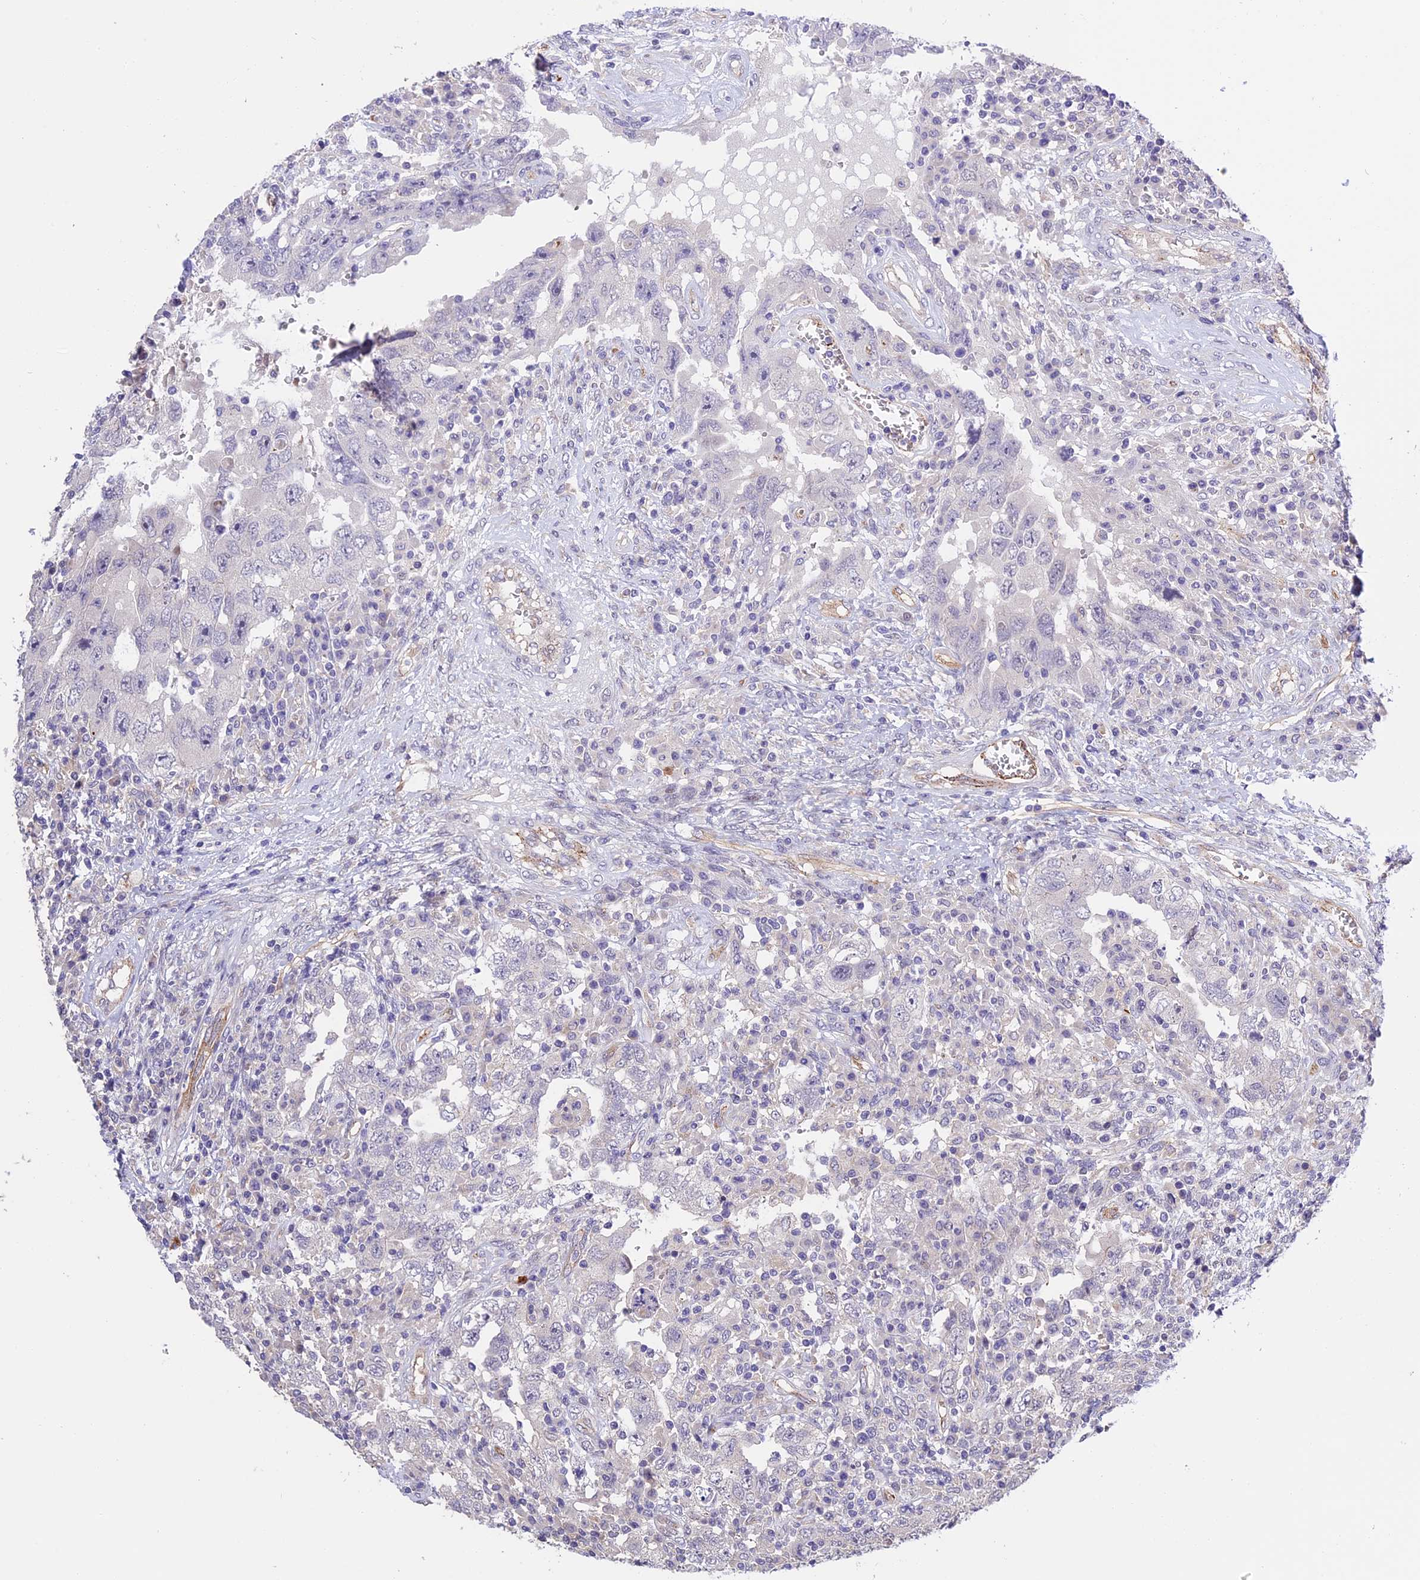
{"staining": {"intensity": "negative", "quantity": "none", "location": "none"}, "tissue": "testis cancer", "cell_type": "Tumor cells", "image_type": "cancer", "snomed": [{"axis": "morphology", "description": "Carcinoma, Embryonal, NOS"}, {"axis": "topography", "description": "Testis"}], "caption": "Testis embryonal carcinoma was stained to show a protein in brown. There is no significant positivity in tumor cells.", "gene": "MFSD2A", "patient": {"sex": "male", "age": 26}}